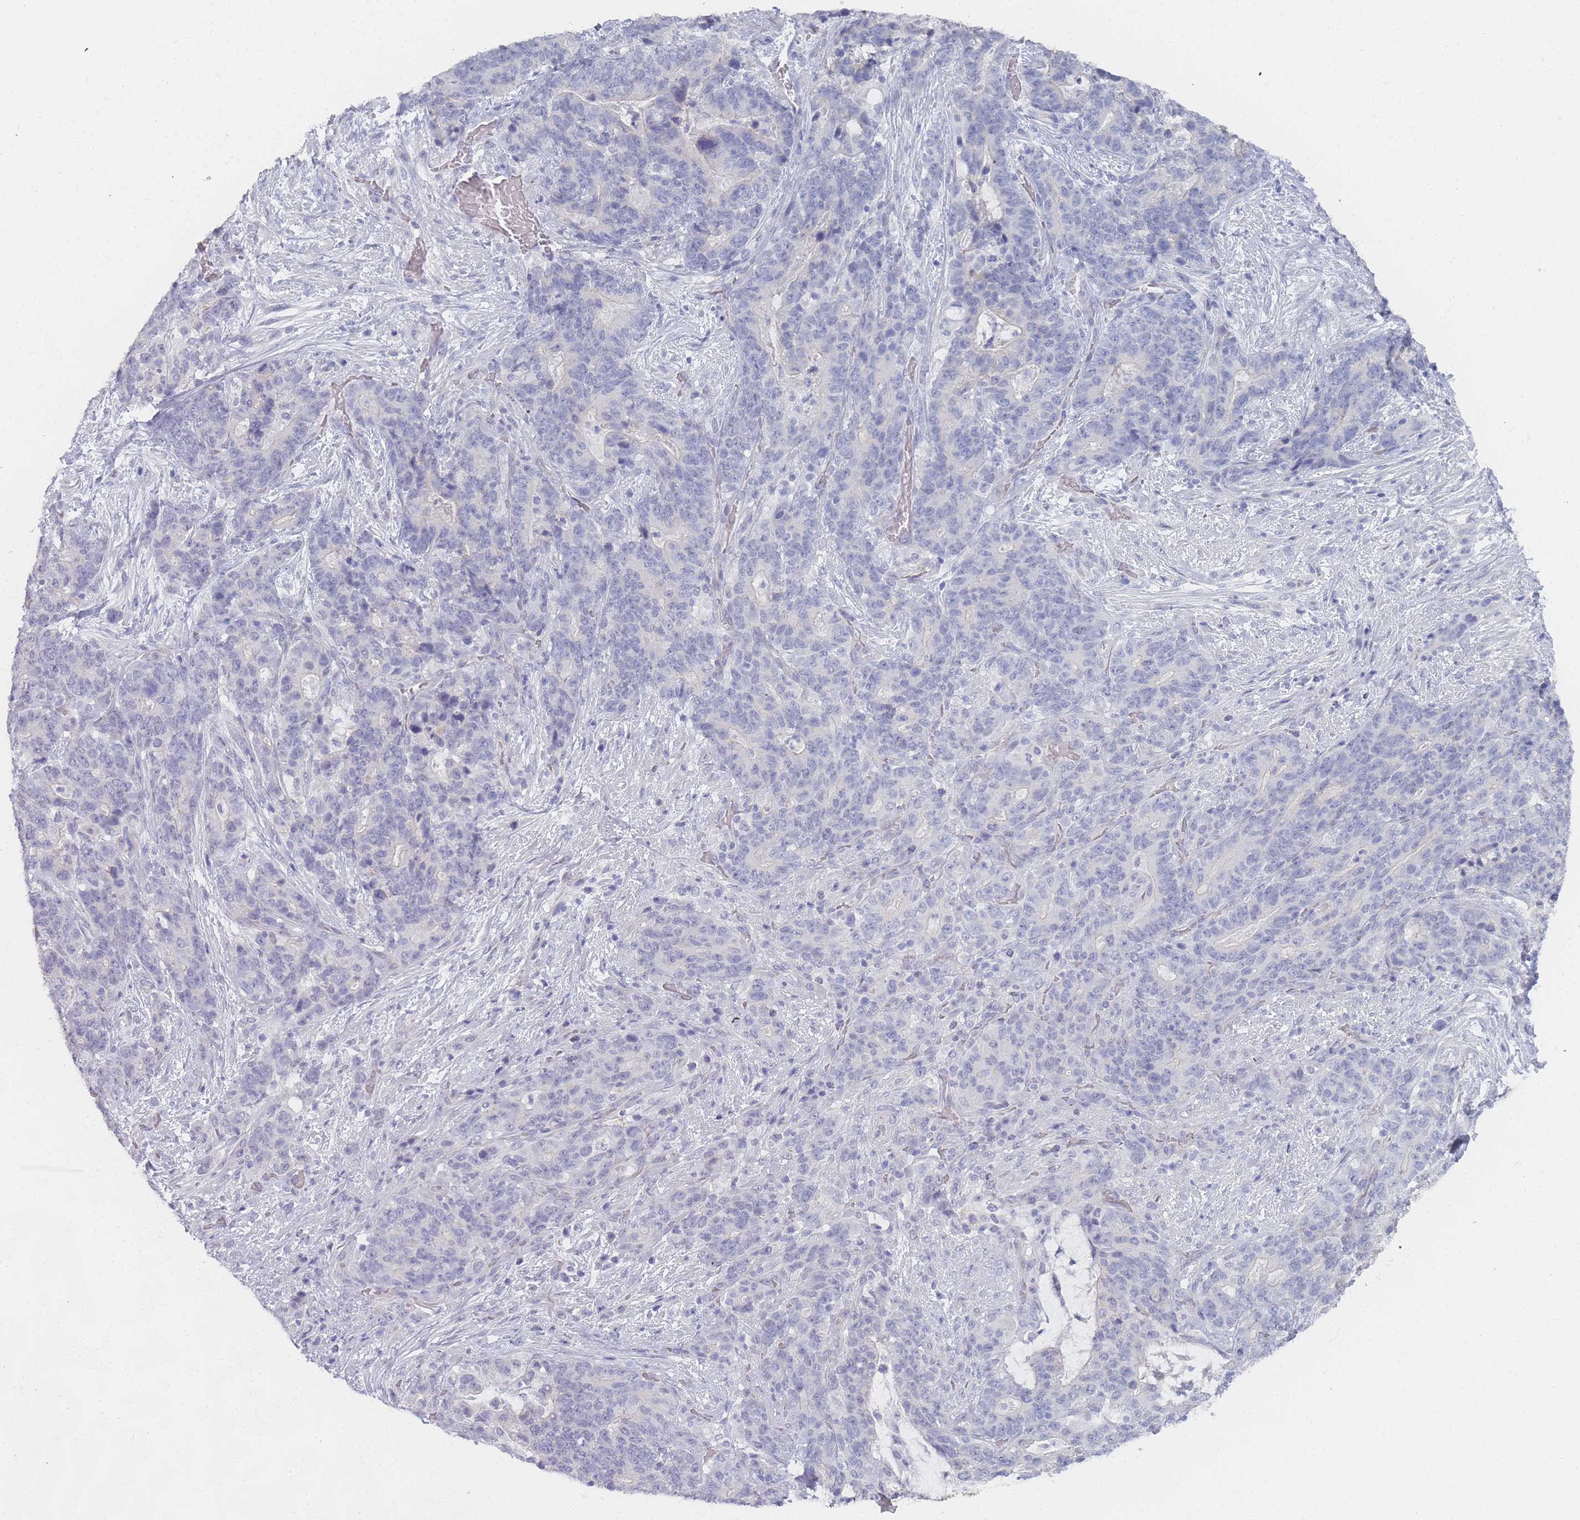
{"staining": {"intensity": "negative", "quantity": "none", "location": "none"}, "tissue": "stomach cancer", "cell_type": "Tumor cells", "image_type": "cancer", "snomed": [{"axis": "morphology", "description": "Normal tissue, NOS"}, {"axis": "morphology", "description": "Adenocarcinoma, NOS"}, {"axis": "topography", "description": "Stomach"}], "caption": "A micrograph of adenocarcinoma (stomach) stained for a protein displays no brown staining in tumor cells. (DAB (3,3'-diaminobenzidine) immunohistochemistry (IHC), high magnification).", "gene": "IMPG1", "patient": {"sex": "female", "age": 64}}